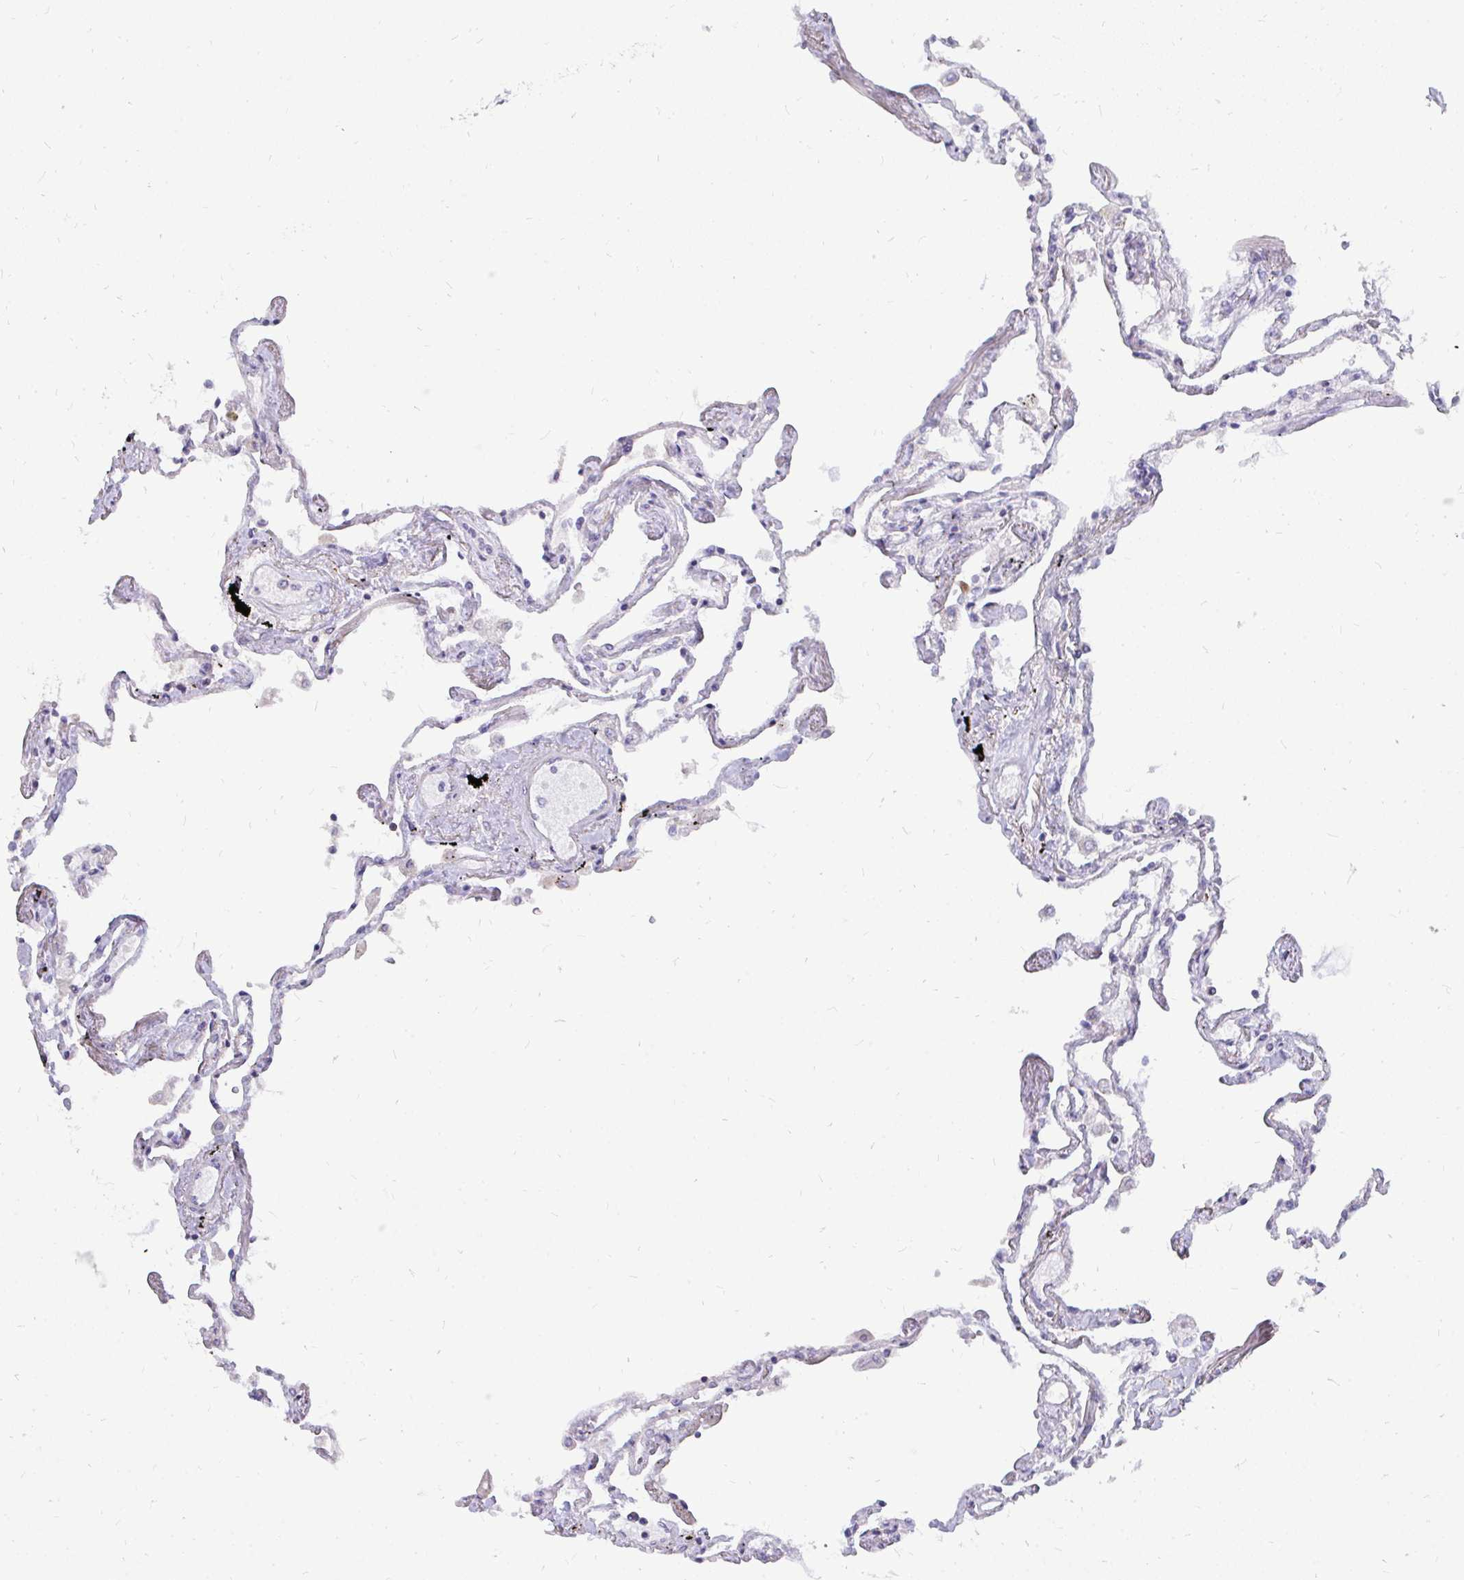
{"staining": {"intensity": "negative", "quantity": "none", "location": "none"}, "tissue": "lung", "cell_type": "Alveolar cells", "image_type": "normal", "snomed": [{"axis": "morphology", "description": "Normal tissue, NOS"}, {"axis": "morphology", "description": "Adenocarcinoma, NOS"}, {"axis": "topography", "description": "Cartilage tissue"}, {"axis": "topography", "description": "Lung"}], "caption": "DAB (3,3'-diaminobenzidine) immunohistochemical staining of unremarkable lung exhibits no significant positivity in alveolar cells.", "gene": "DNAJA2", "patient": {"sex": "female", "age": 67}}